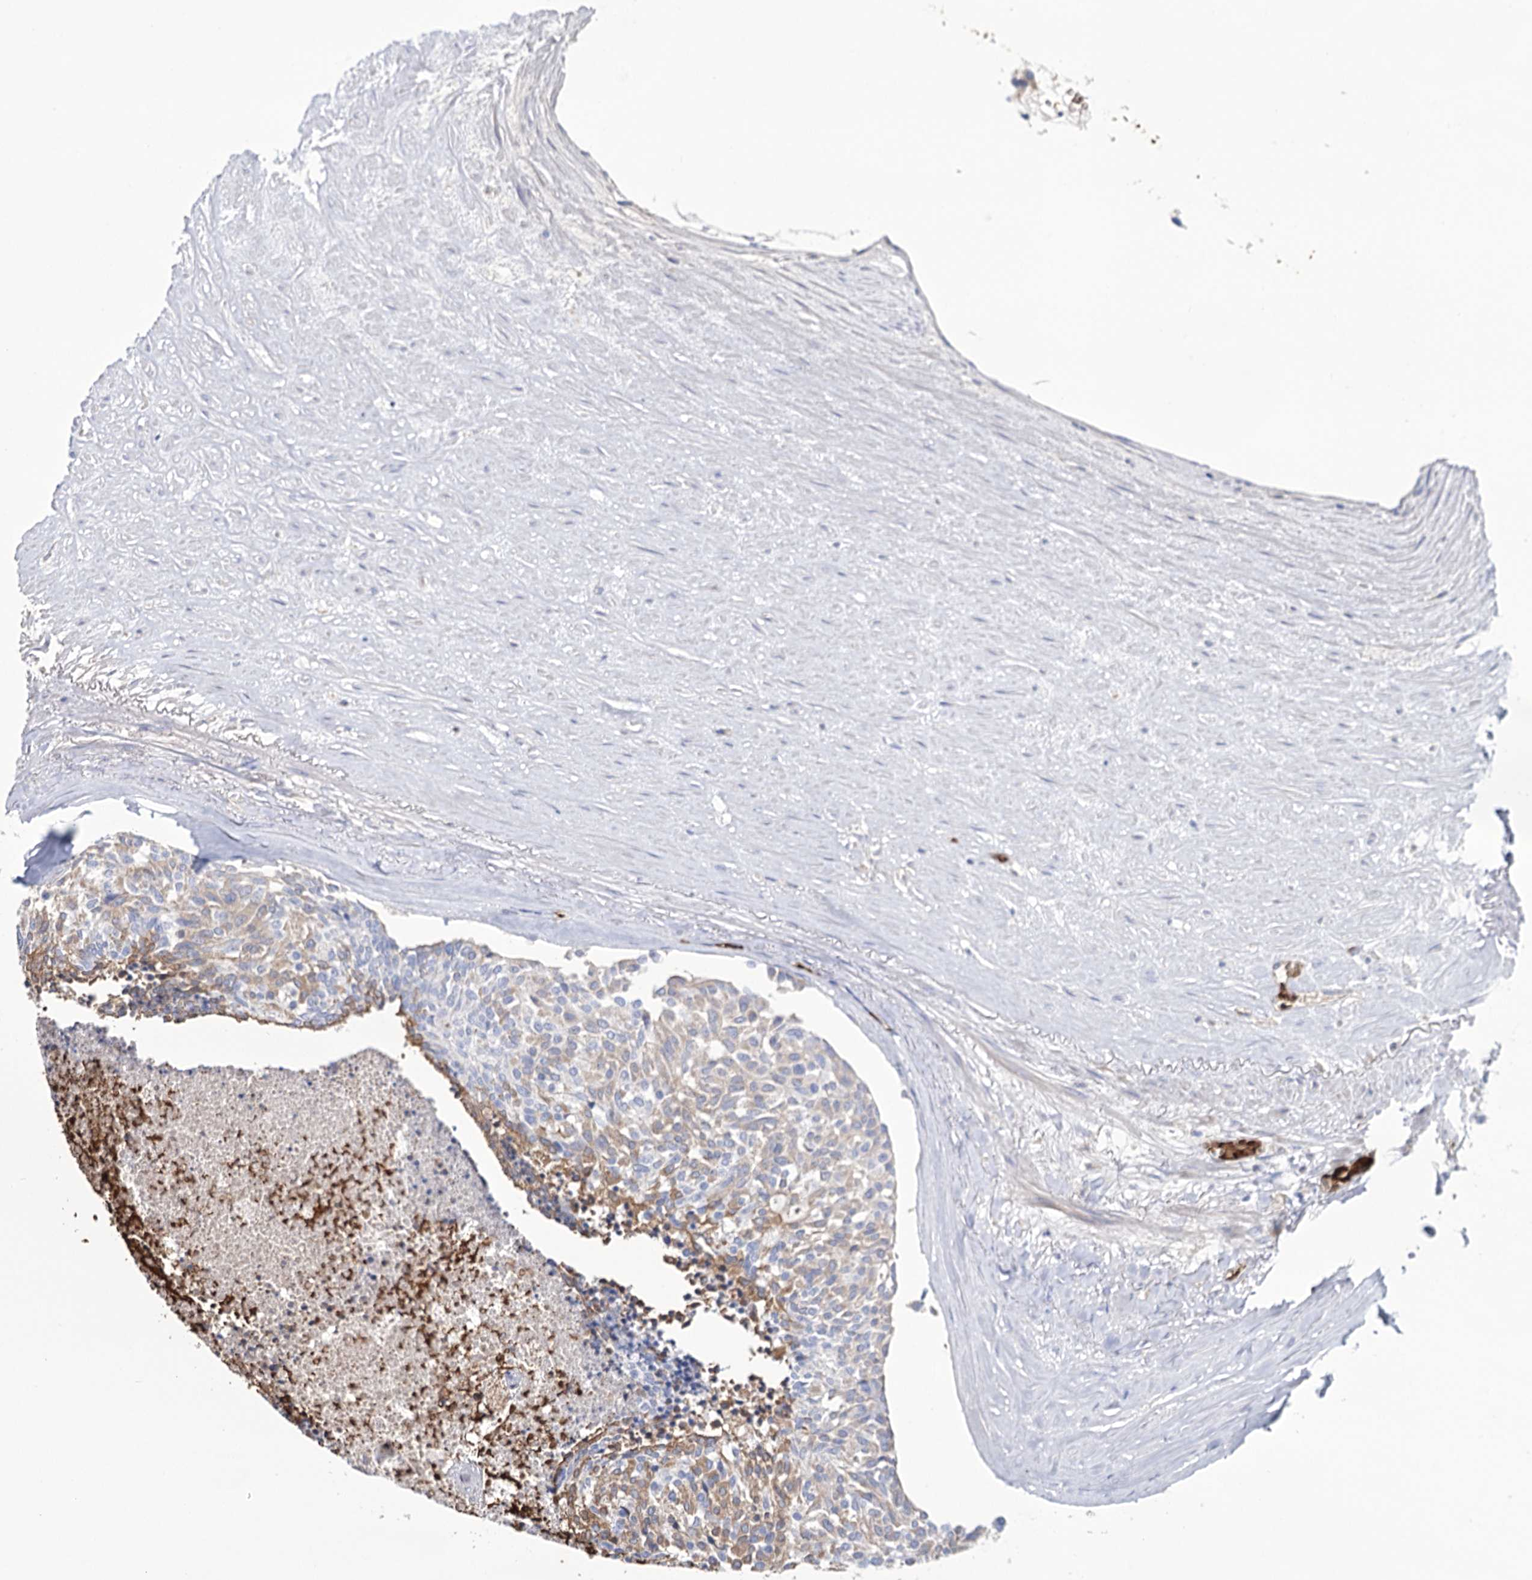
{"staining": {"intensity": "moderate", "quantity": "<25%", "location": "cytoplasmic/membranous"}, "tissue": "carcinoid", "cell_type": "Tumor cells", "image_type": "cancer", "snomed": [{"axis": "morphology", "description": "Carcinoid, malignant, NOS"}, {"axis": "topography", "description": "Pancreas"}], "caption": "High-power microscopy captured an IHC photomicrograph of carcinoid, revealing moderate cytoplasmic/membranous staining in about <25% of tumor cells.", "gene": "GBF1", "patient": {"sex": "female", "age": 54}}